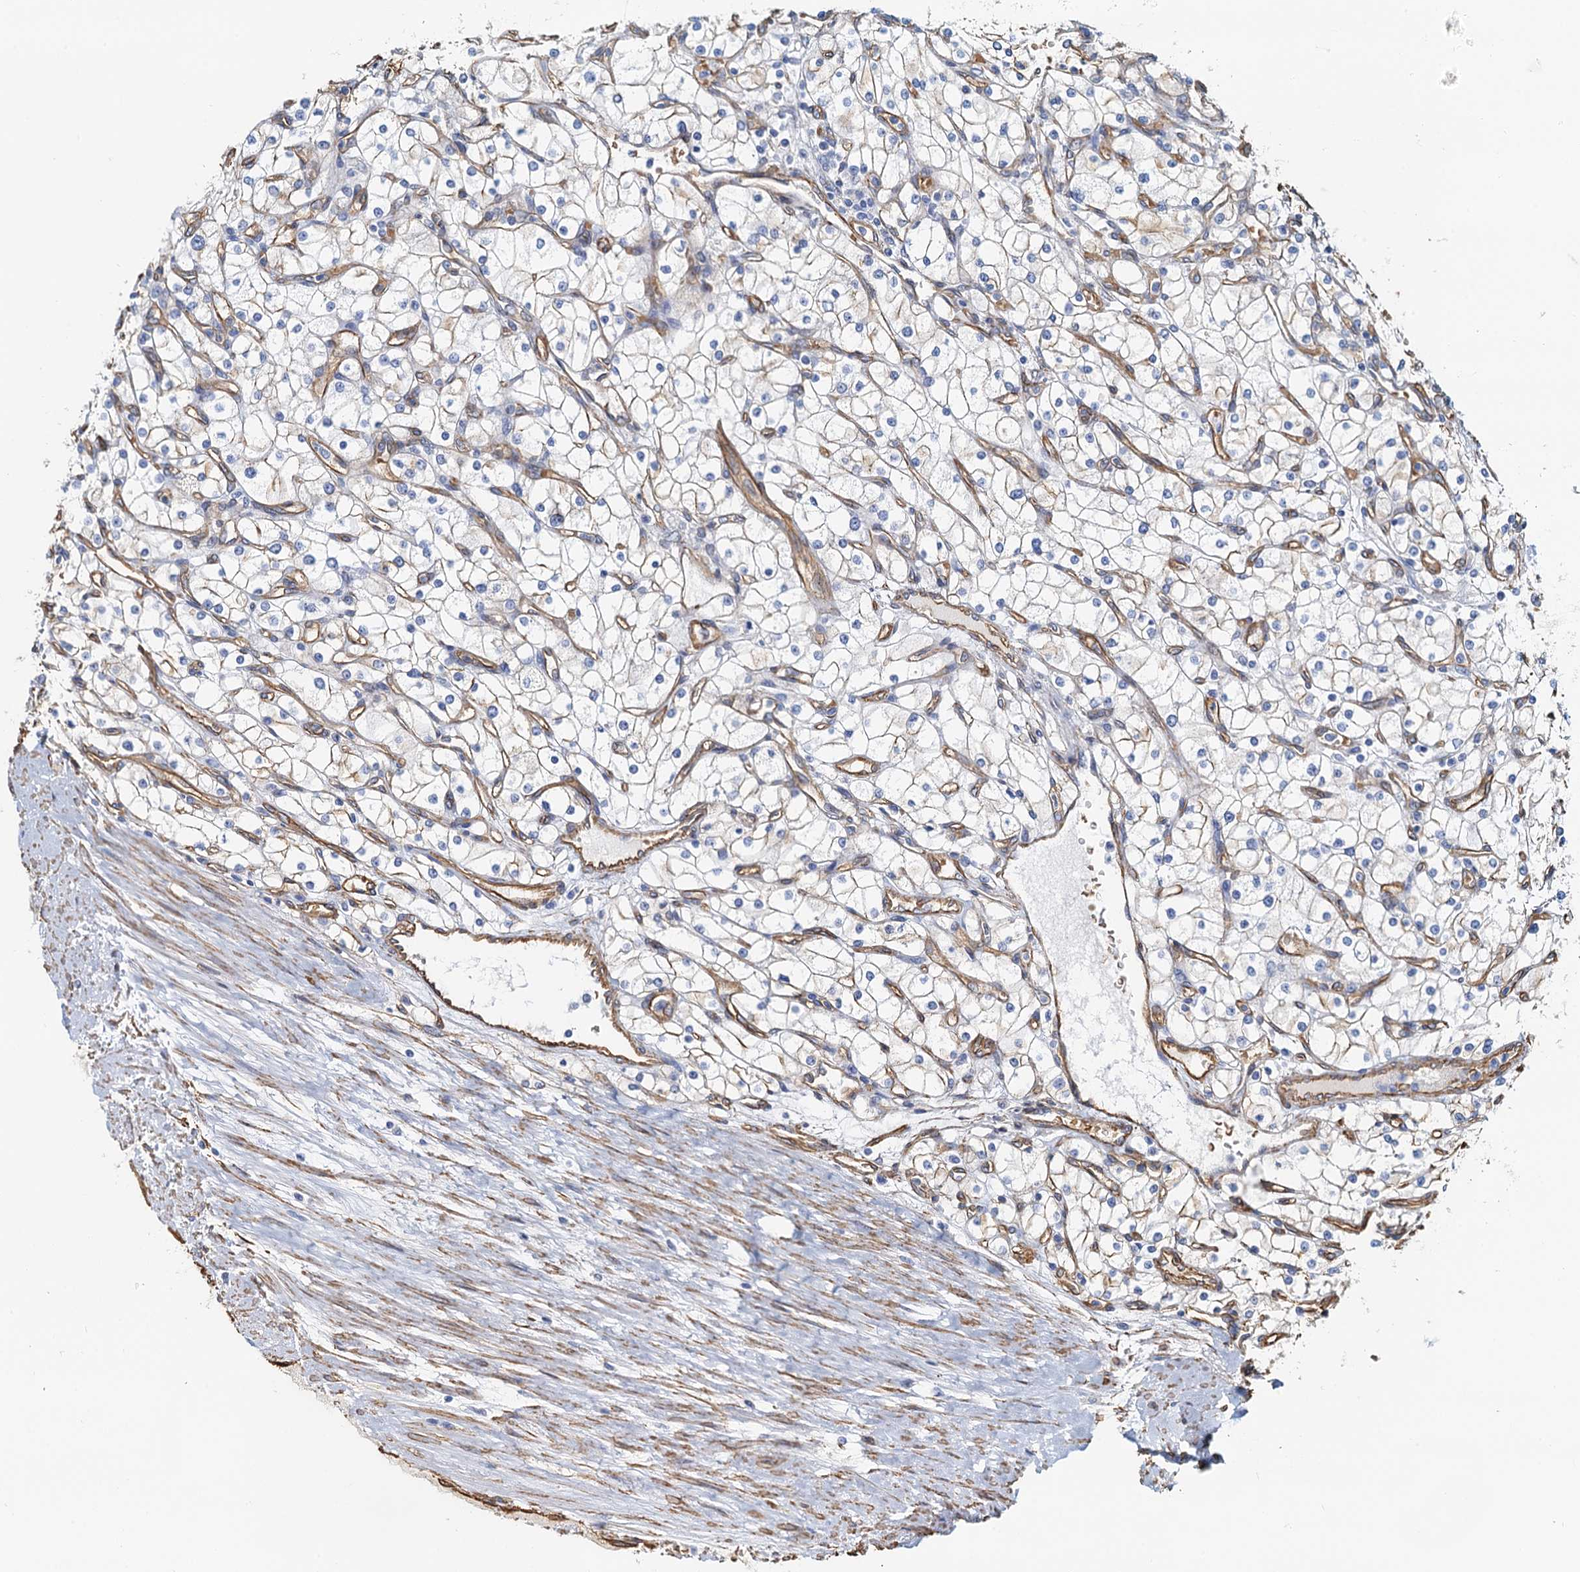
{"staining": {"intensity": "negative", "quantity": "none", "location": "none"}, "tissue": "renal cancer", "cell_type": "Tumor cells", "image_type": "cancer", "snomed": [{"axis": "morphology", "description": "Adenocarcinoma, NOS"}, {"axis": "topography", "description": "Kidney"}], "caption": "Renal cancer was stained to show a protein in brown. There is no significant positivity in tumor cells.", "gene": "DGKG", "patient": {"sex": "male", "age": 80}}